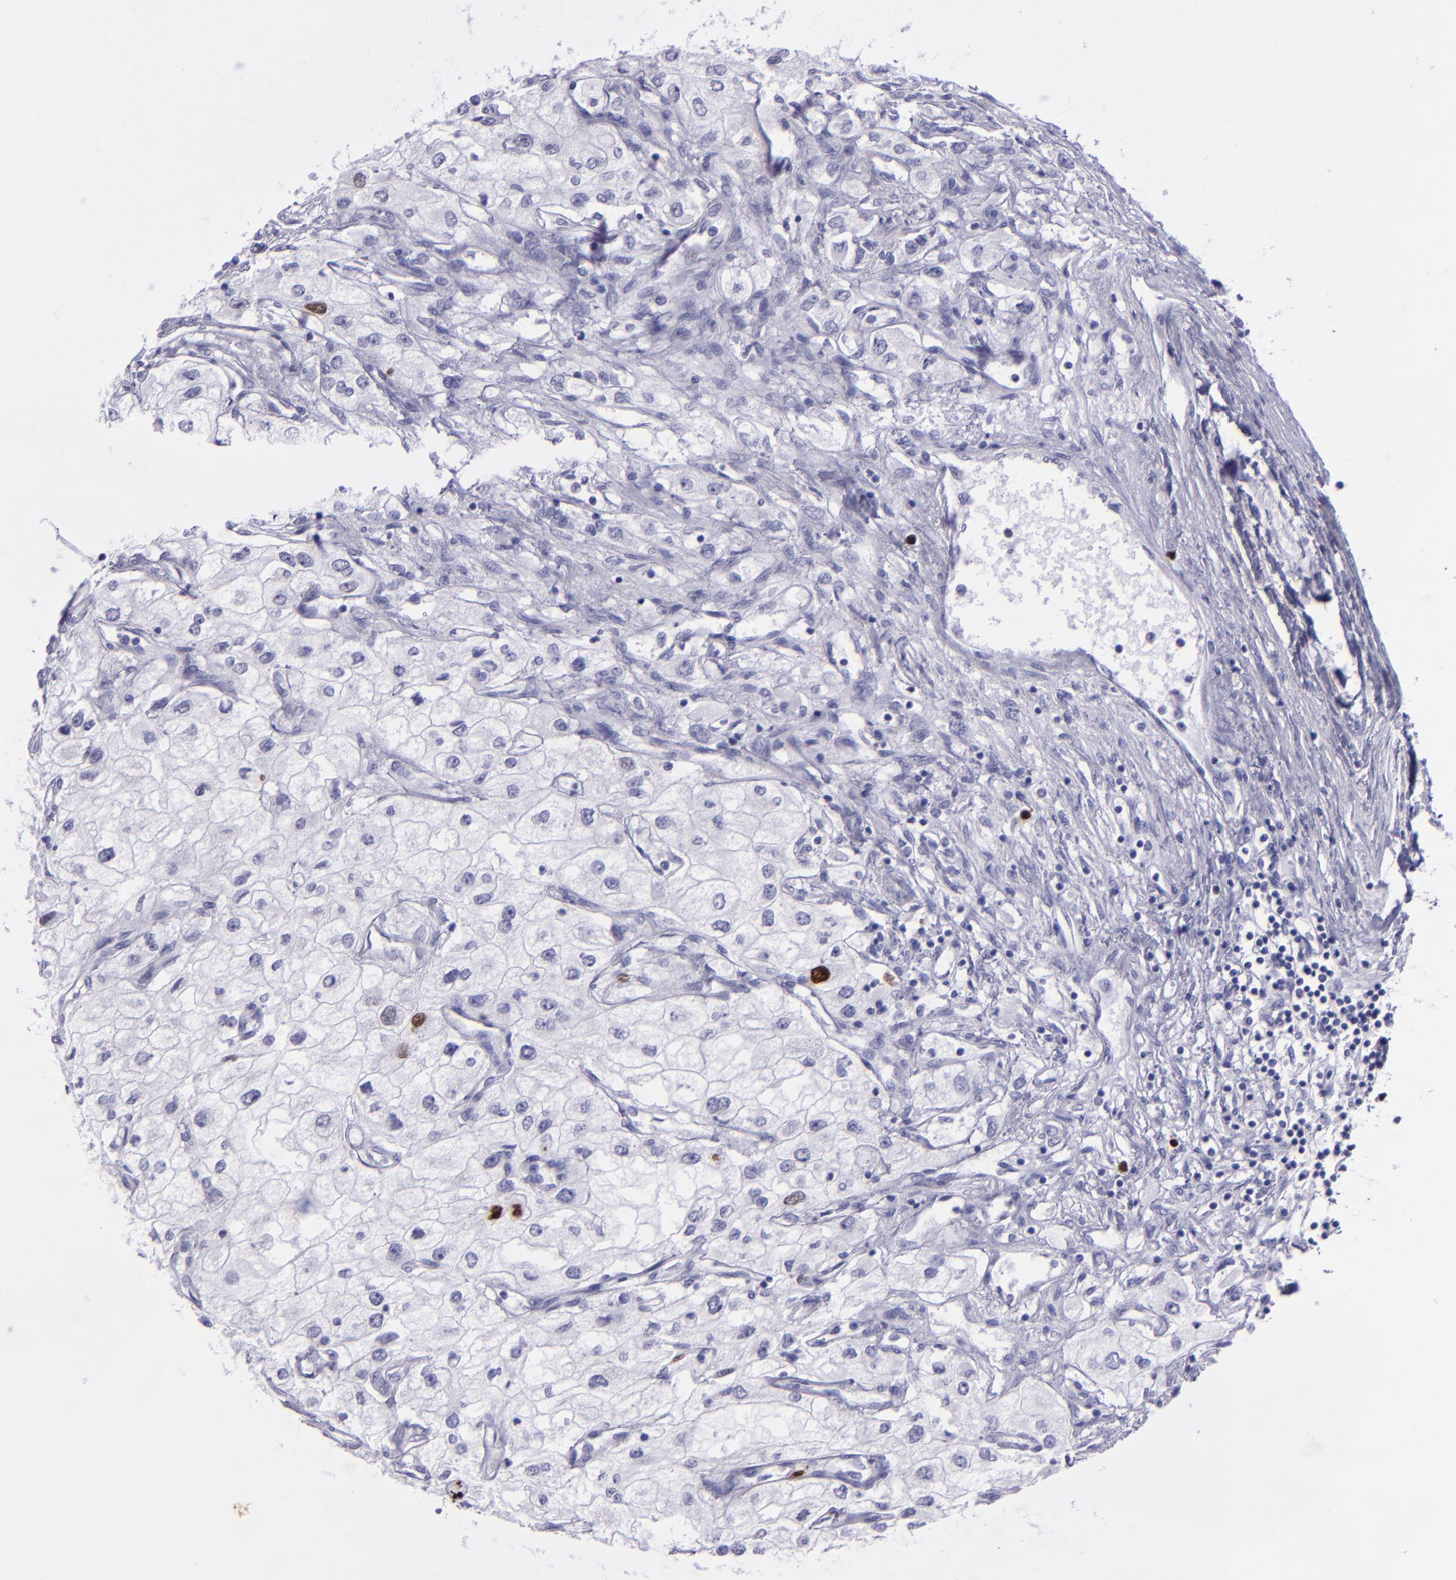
{"staining": {"intensity": "strong", "quantity": "<25%", "location": "nuclear"}, "tissue": "renal cancer", "cell_type": "Tumor cells", "image_type": "cancer", "snomed": [{"axis": "morphology", "description": "Adenocarcinoma, NOS"}, {"axis": "topography", "description": "Kidney"}], "caption": "Strong nuclear protein staining is present in about <25% of tumor cells in adenocarcinoma (renal).", "gene": "TOP2A", "patient": {"sex": "male", "age": 57}}